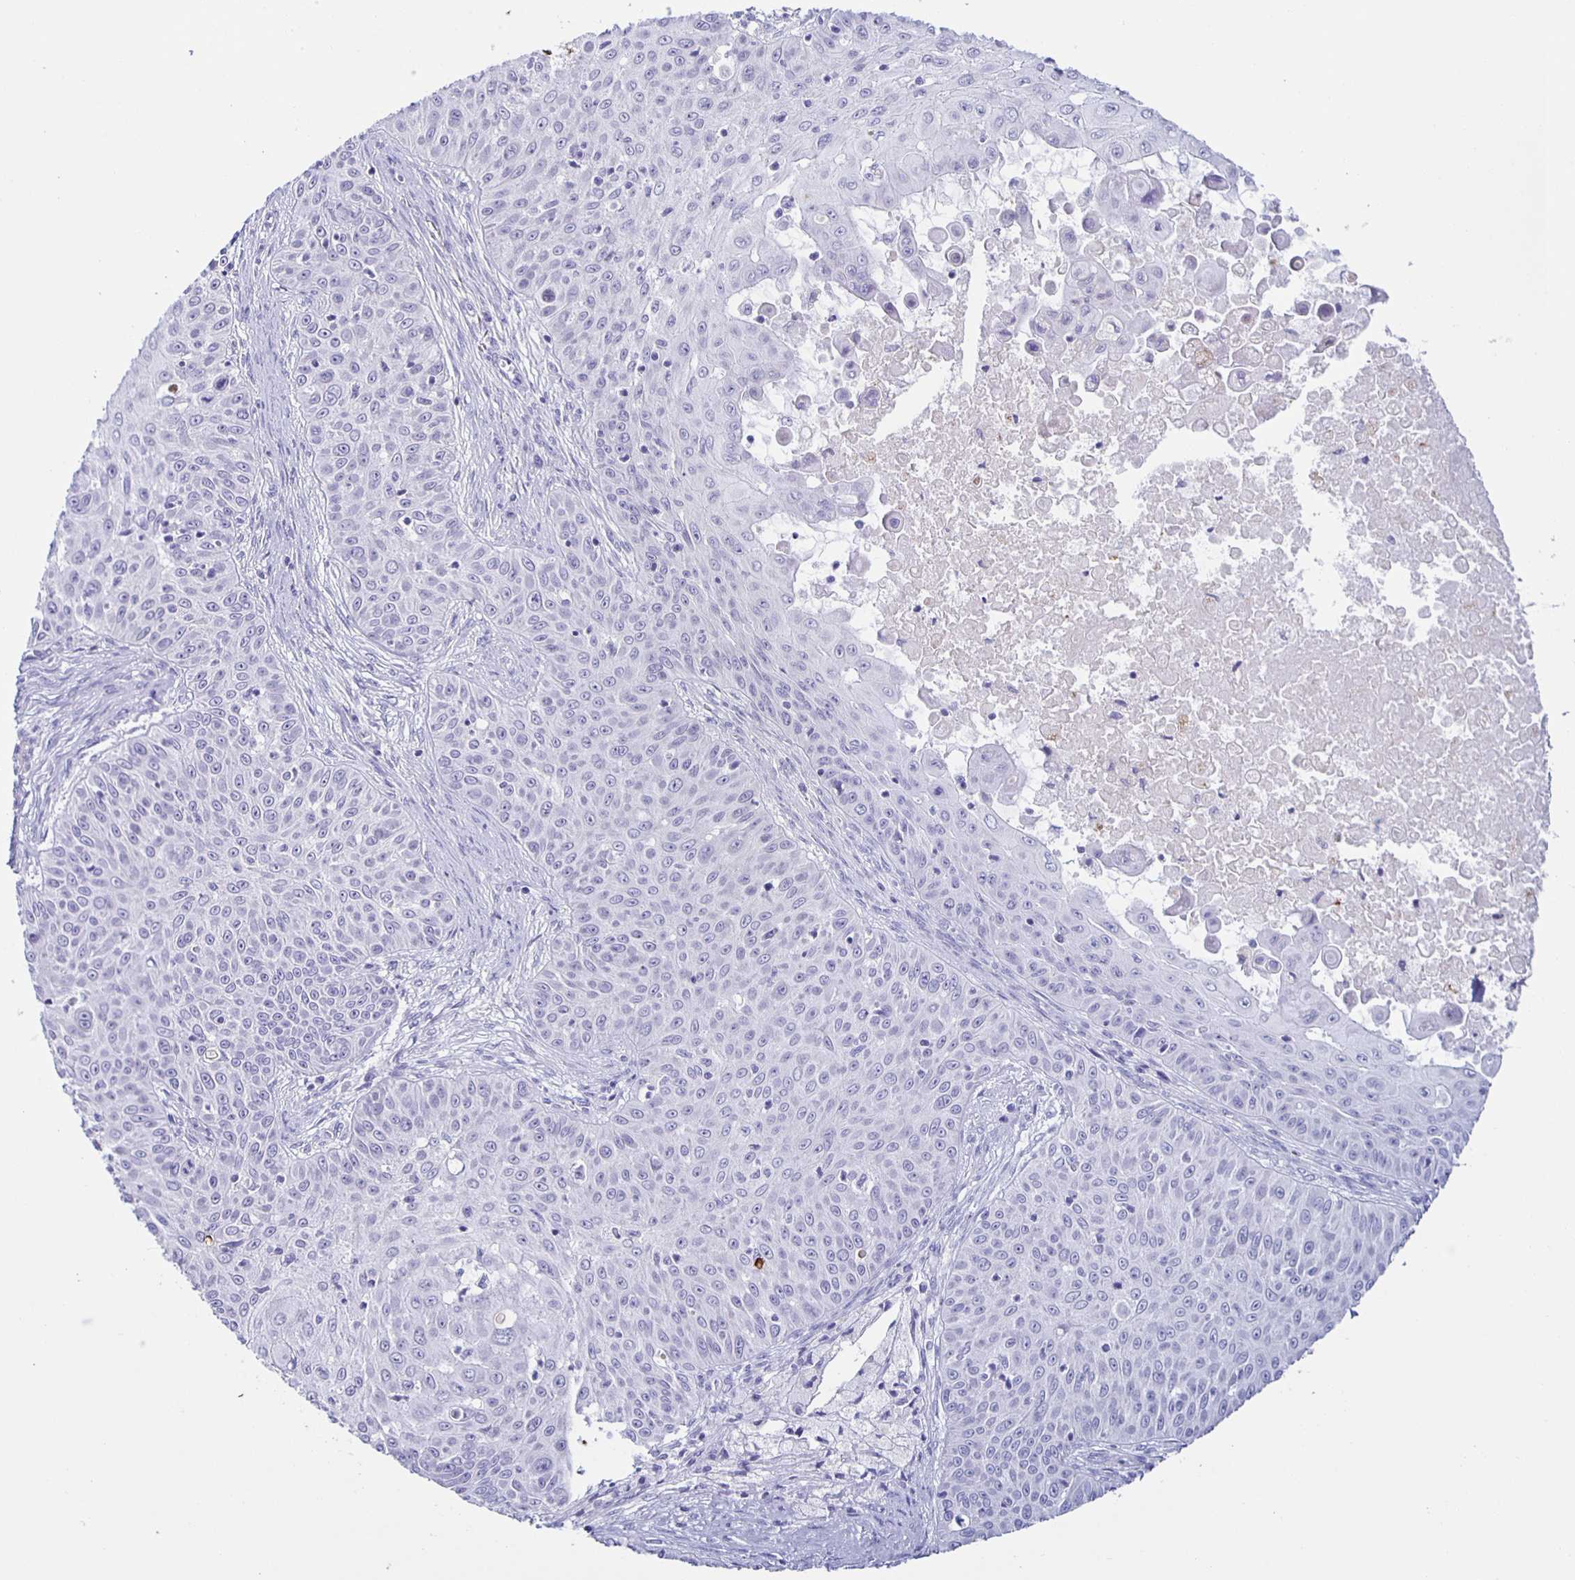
{"staining": {"intensity": "negative", "quantity": "none", "location": "none"}, "tissue": "skin cancer", "cell_type": "Tumor cells", "image_type": "cancer", "snomed": [{"axis": "morphology", "description": "Squamous cell carcinoma, NOS"}, {"axis": "topography", "description": "Skin"}], "caption": "DAB (3,3'-diaminobenzidine) immunohistochemical staining of squamous cell carcinoma (skin) exhibits no significant positivity in tumor cells.", "gene": "AQP6", "patient": {"sex": "male", "age": 82}}